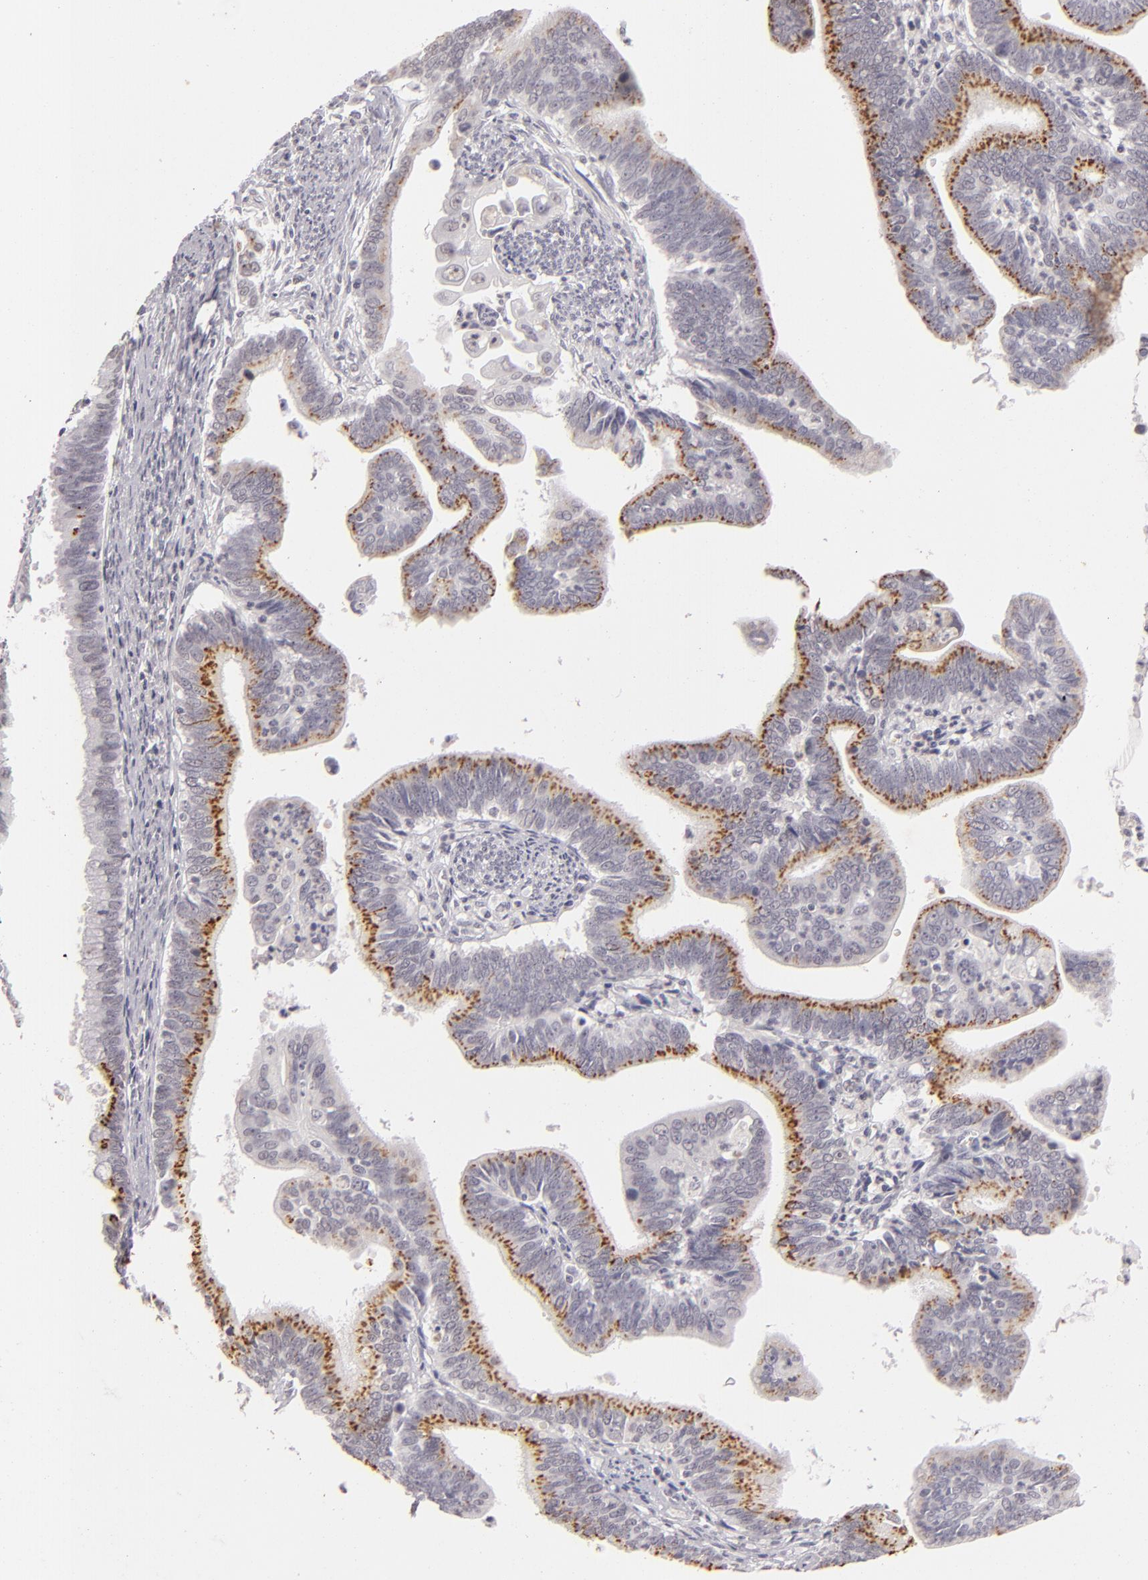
{"staining": {"intensity": "moderate", "quantity": ">75%", "location": "cytoplasmic/membranous"}, "tissue": "cervical cancer", "cell_type": "Tumor cells", "image_type": "cancer", "snomed": [{"axis": "morphology", "description": "Adenocarcinoma, NOS"}, {"axis": "topography", "description": "Cervix"}], "caption": "DAB (3,3'-diaminobenzidine) immunohistochemical staining of cervical adenocarcinoma displays moderate cytoplasmic/membranous protein staining in about >75% of tumor cells. (Stains: DAB in brown, nuclei in blue, Microscopy: brightfield microscopy at high magnification).", "gene": "CBX3", "patient": {"sex": "female", "age": 47}}